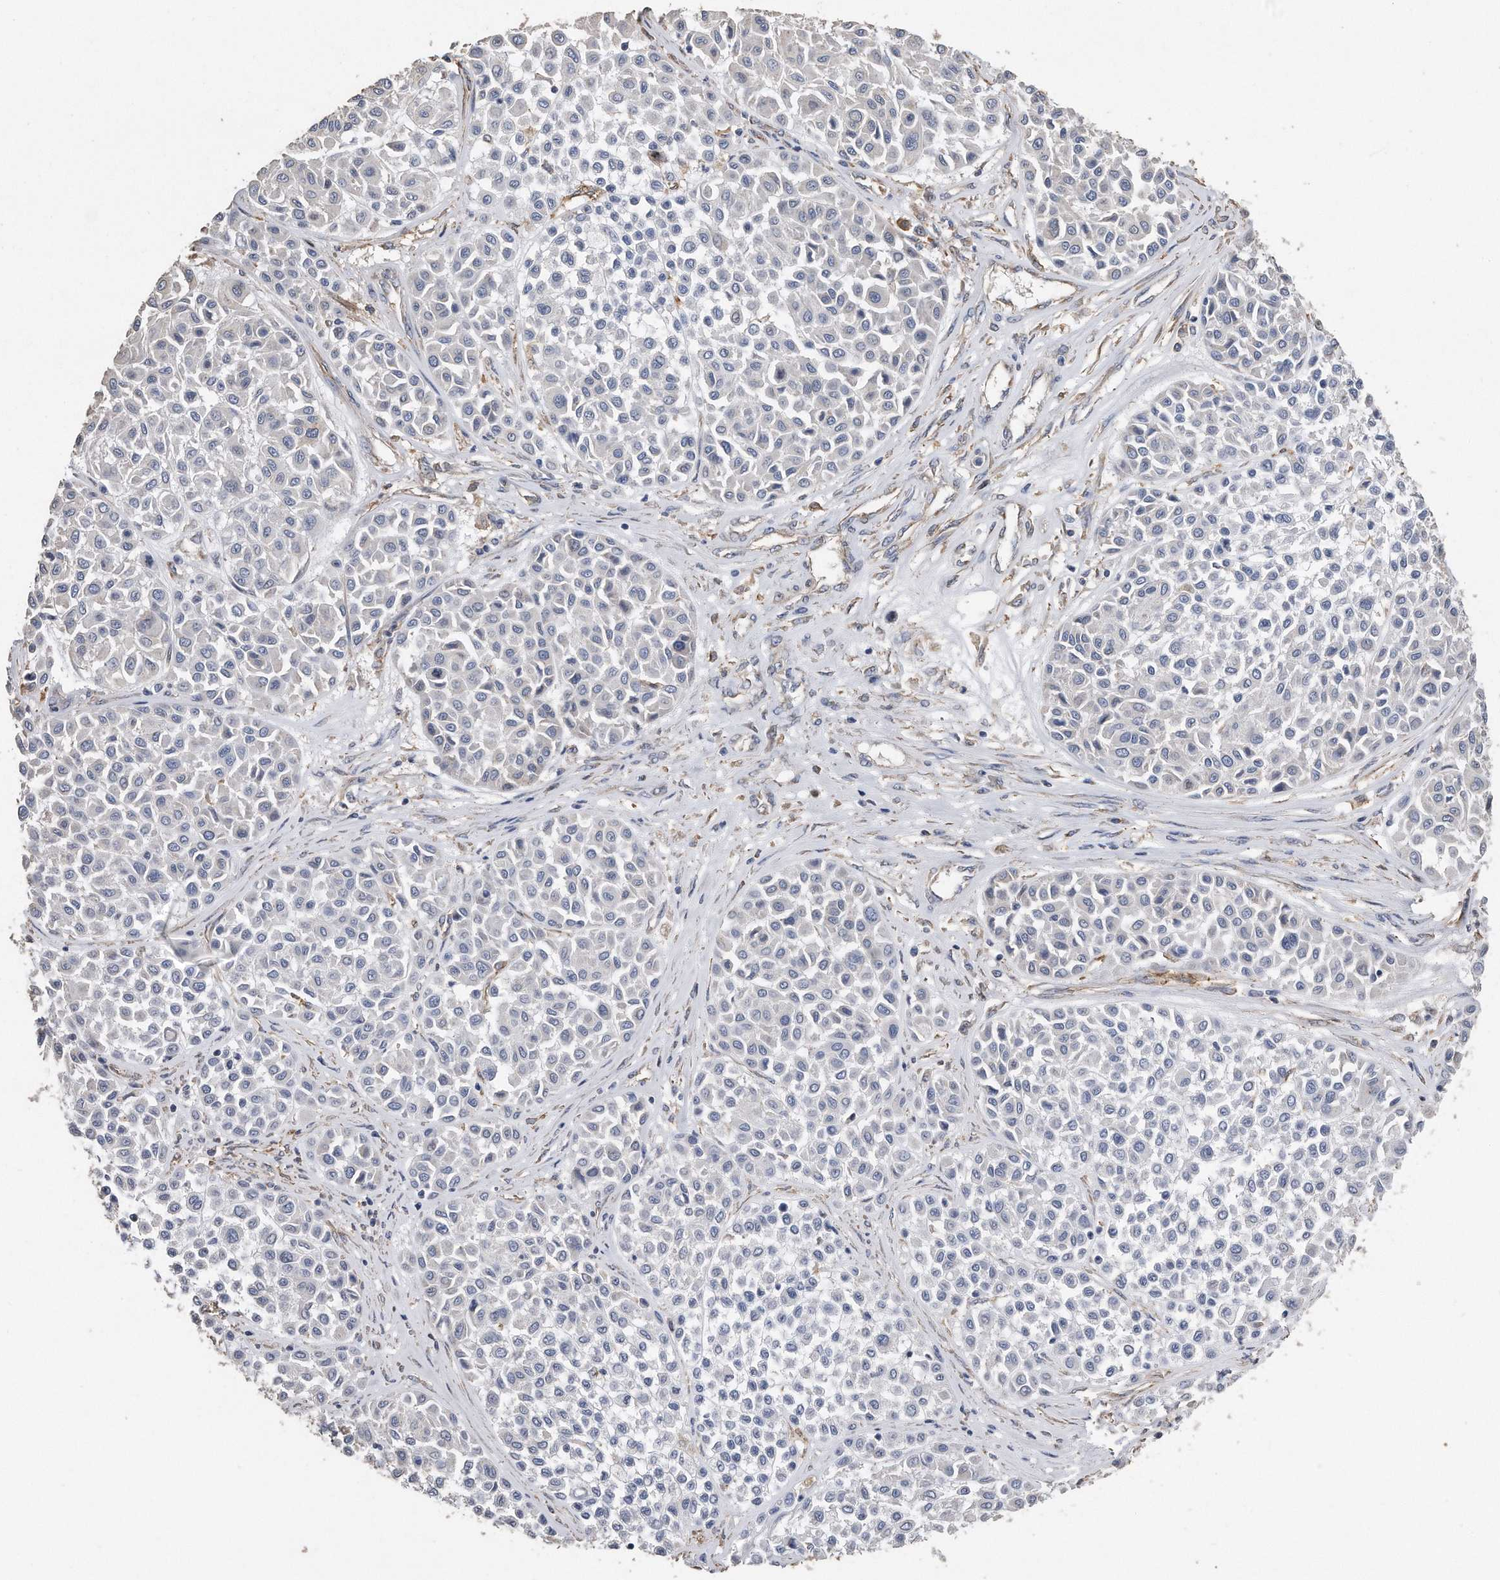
{"staining": {"intensity": "negative", "quantity": "none", "location": "none"}, "tissue": "melanoma", "cell_type": "Tumor cells", "image_type": "cancer", "snomed": [{"axis": "morphology", "description": "Malignant melanoma, Metastatic site"}, {"axis": "topography", "description": "Soft tissue"}], "caption": "Photomicrograph shows no significant protein expression in tumor cells of malignant melanoma (metastatic site).", "gene": "CDCP1", "patient": {"sex": "male", "age": 41}}